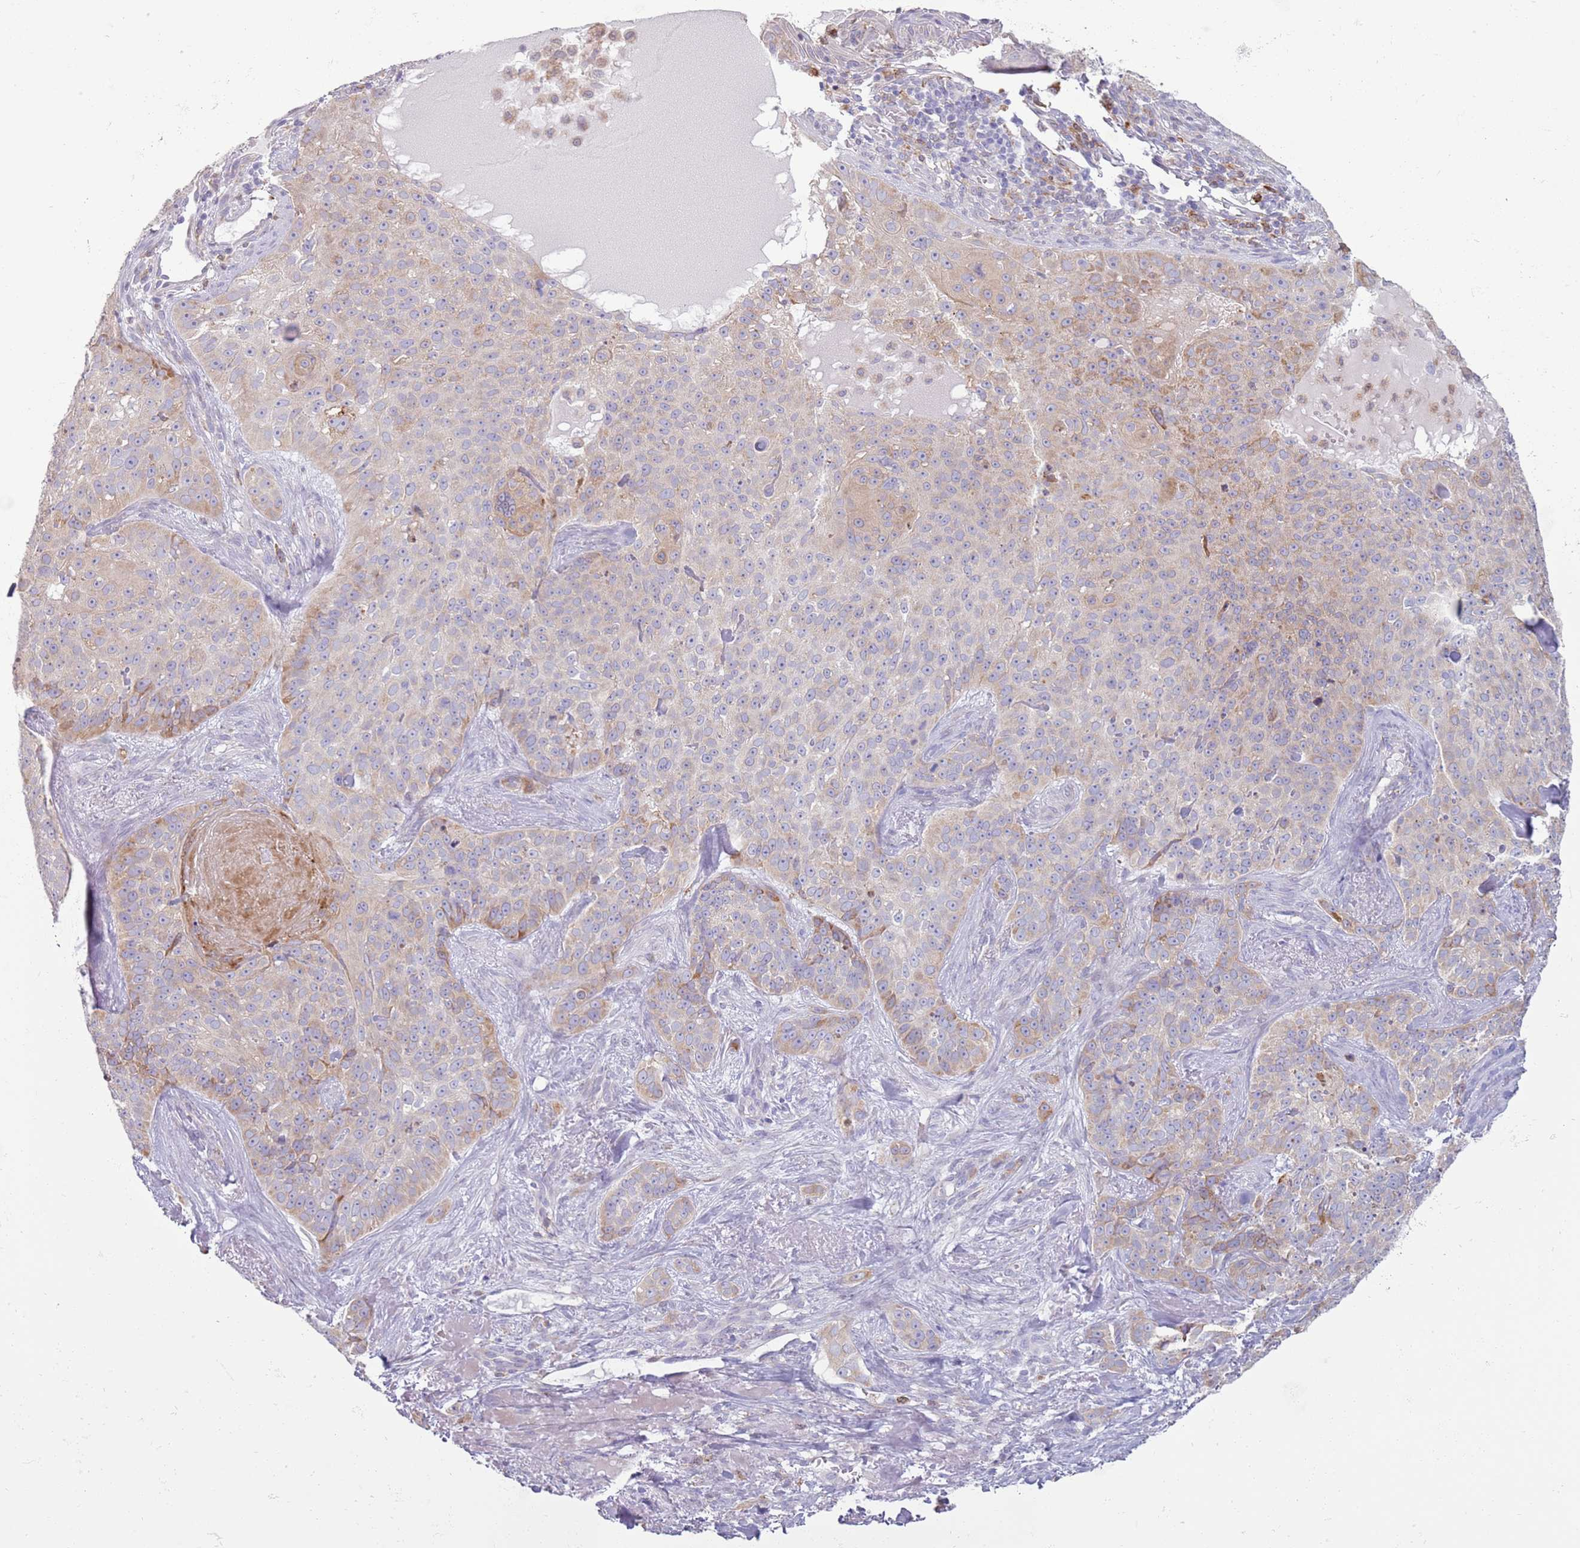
{"staining": {"intensity": "moderate", "quantity": "<25%", "location": "cytoplasmic/membranous"}, "tissue": "skin cancer", "cell_type": "Tumor cells", "image_type": "cancer", "snomed": [{"axis": "morphology", "description": "Basal cell carcinoma"}, {"axis": "topography", "description": "Skin"}], "caption": "High-power microscopy captured an immunohistochemistry (IHC) micrograph of basal cell carcinoma (skin), revealing moderate cytoplasmic/membranous staining in approximately <25% of tumor cells.", "gene": "OAF", "patient": {"sex": "female", "age": 92}}